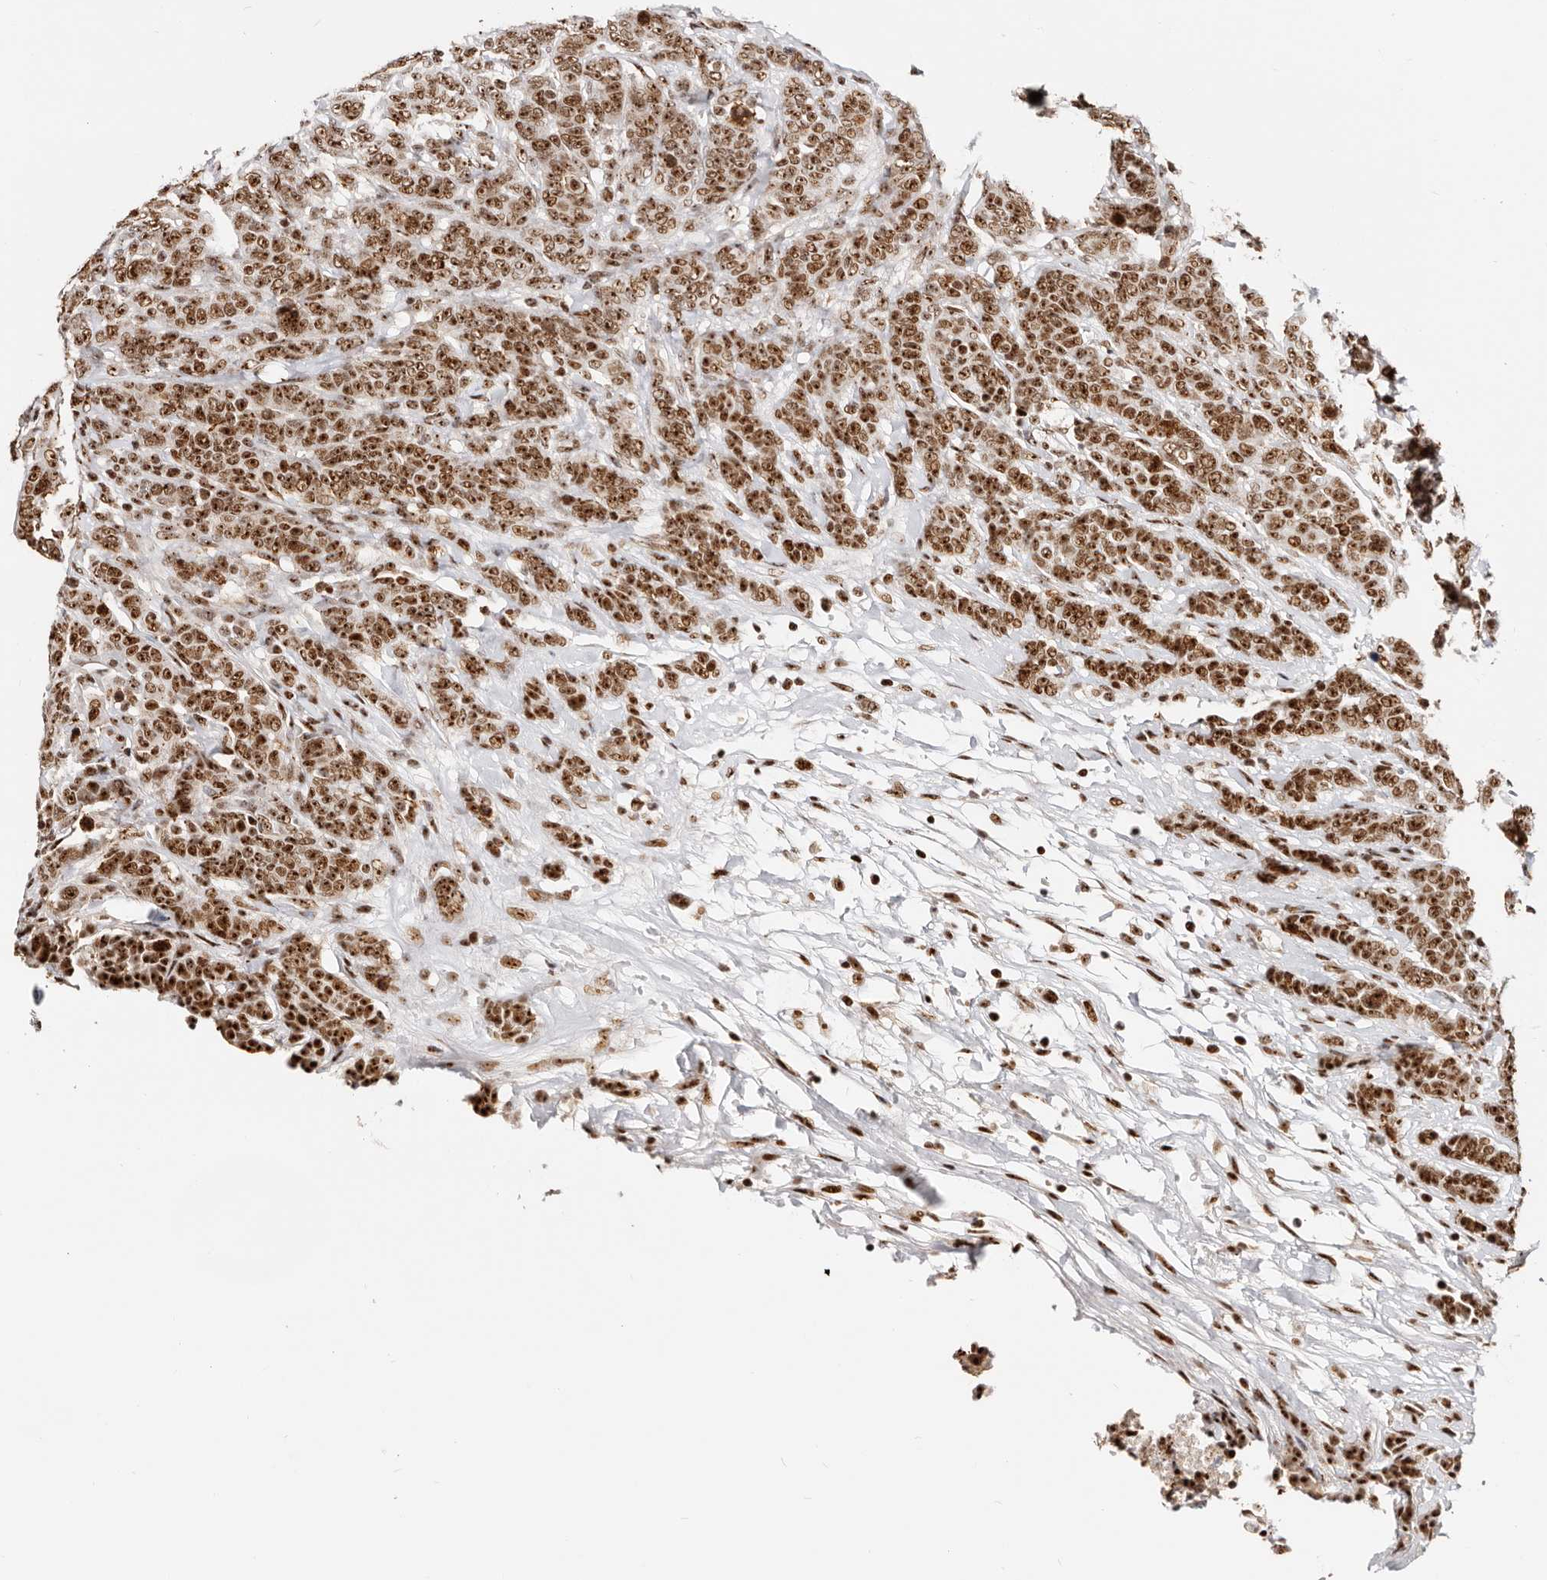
{"staining": {"intensity": "strong", "quantity": ">75%", "location": "nuclear"}, "tissue": "breast cancer", "cell_type": "Tumor cells", "image_type": "cancer", "snomed": [{"axis": "morphology", "description": "Duct carcinoma"}, {"axis": "topography", "description": "Breast"}], "caption": "This image reveals breast cancer (invasive ductal carcinoma) stained with IHC to label a protein in brown. The nuclear of tumor cells show strong positivity for the protein. Nuclei are counter-stained blue.", "gene": "IQGAP3", "patient": {"sex": "female", "age": 37}}